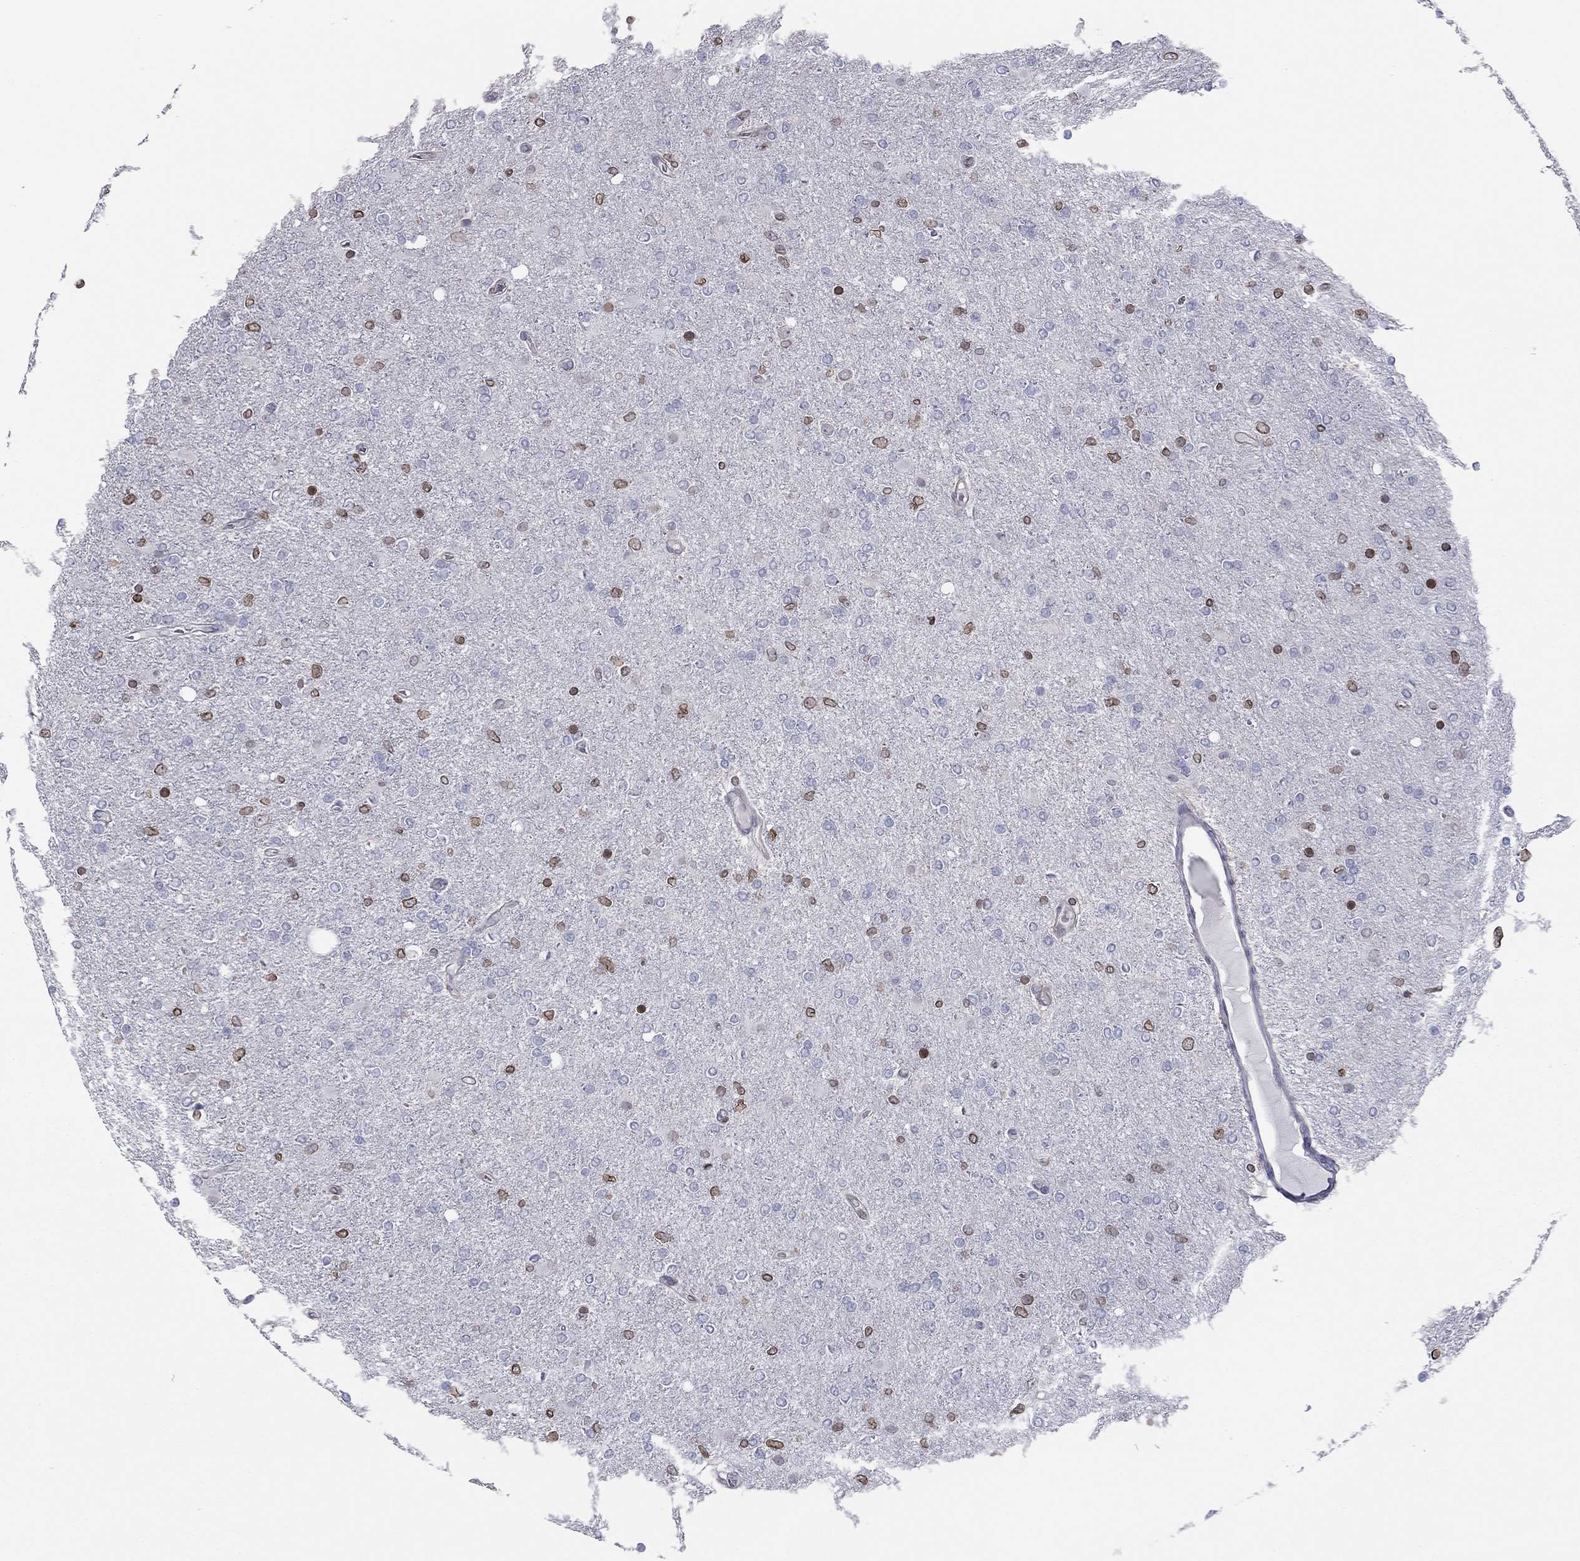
{"staining": {"intensity": "strong", "quantity": "<25%", "location": "cytoplasmic/membranous,nuclear"}, "tissue": "glioma", "cell_type": "Tumor cells", "image_type": "cancer", "snomed": [{"axis": "morphology", "description": "Glioma, malignant, High grade"}, {"axis": "topography", "description": "Cerebral cortex"}], "caption": "There is medium levels of strong cytoplasmic/membranous and nuclear positivity in tumor cells of glioma, as demonstrated by immunohistochemical staining (brown color).", "gene": "ESPL1", "patient": {"sex": "male", "age": 70}}